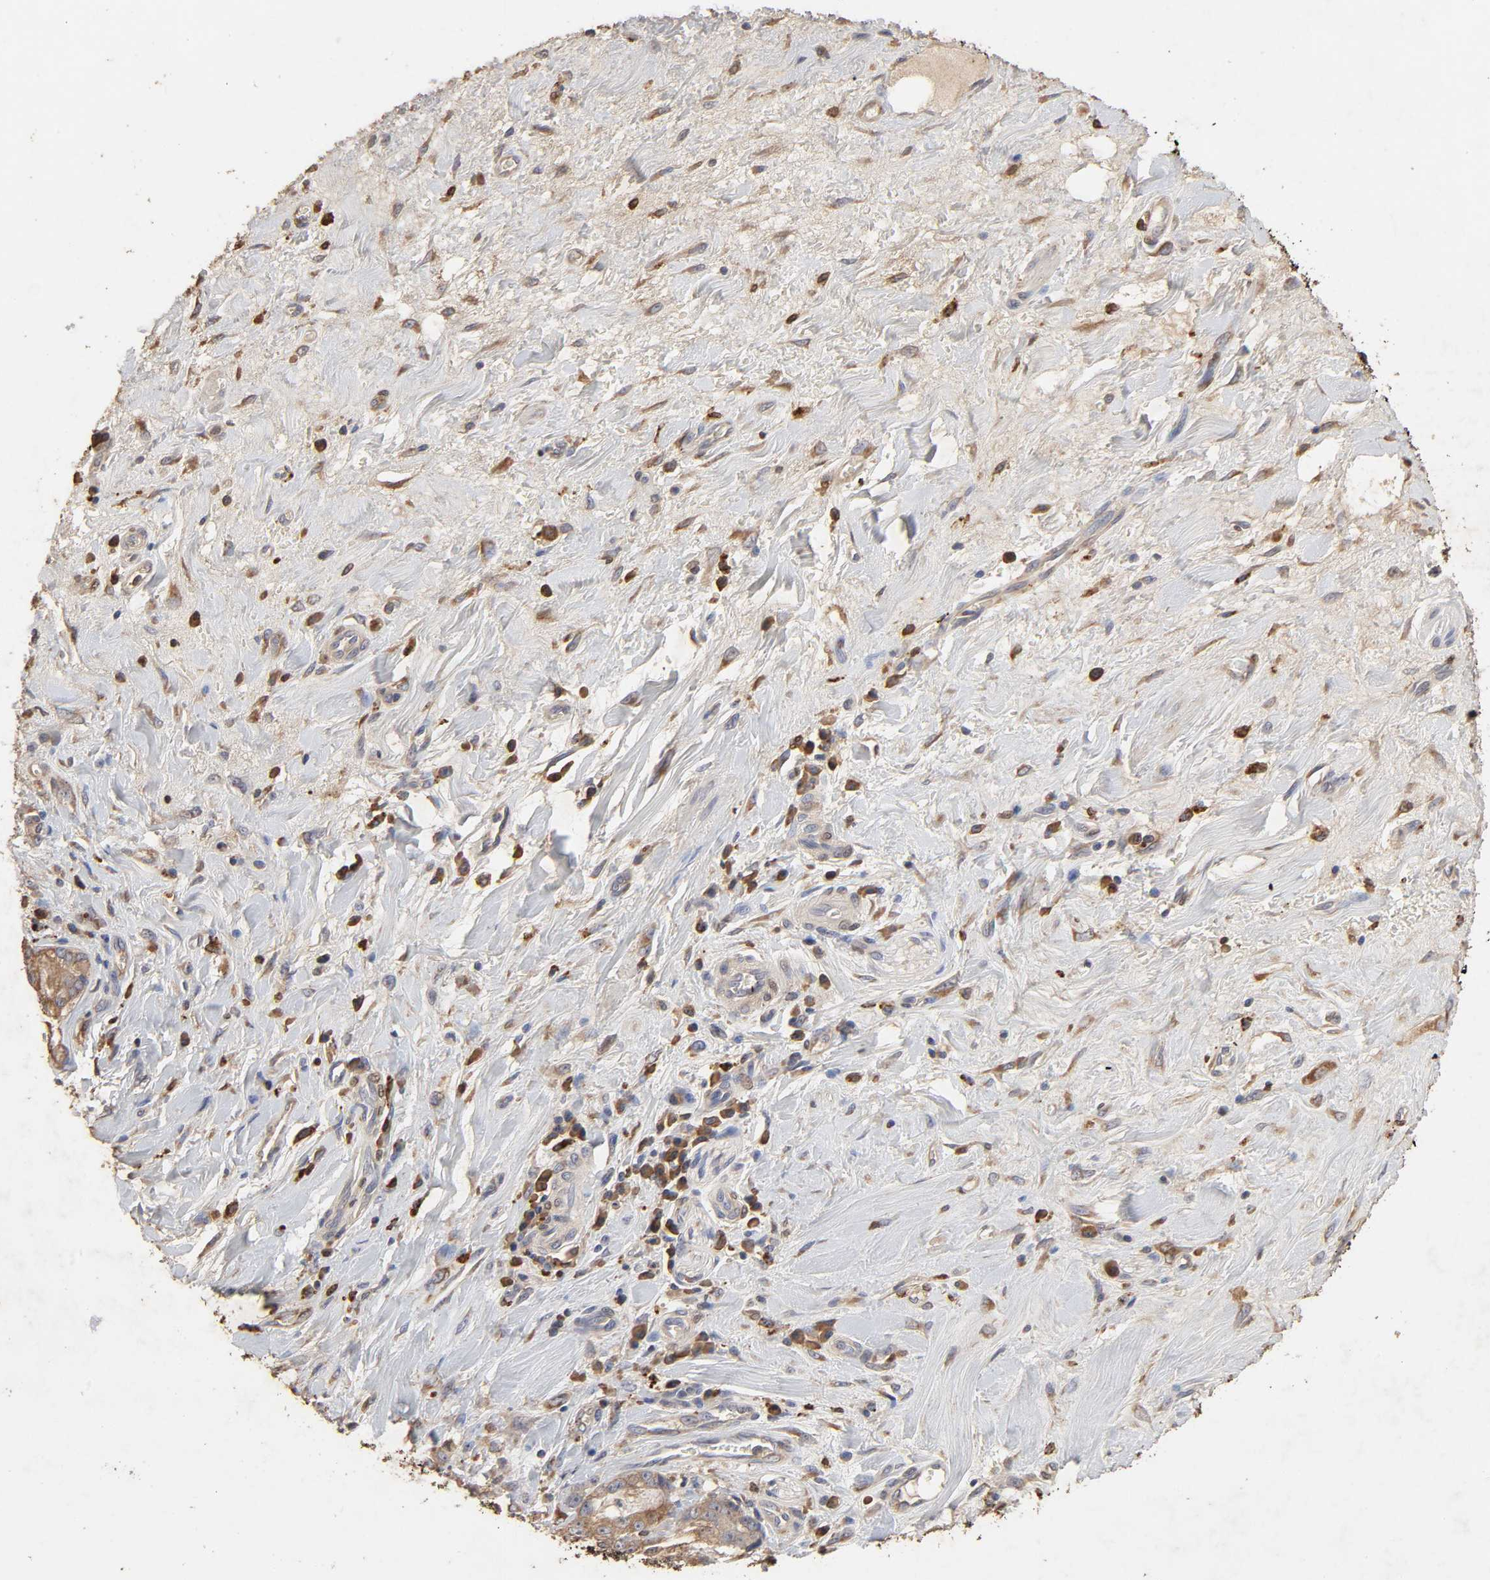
{"staining": {"intensity": "weak", "quantity": ">75%", "location": "cytoplasmic/membranous"}, "tissue": "pancreatic cancer", "cell_type": "Tumor cells", "image_type": "cancer", "snomed": [{"axis": "morphology", "description": "Adenocarcinoma, NOS"}, {"axis": "topography", "description": "Pancreas"}], "caption": "A low amount of weak cytoplasmic/membranous expression is identified in about >75% of tumor cells in pancreatic adenocarcinoma tissue.", "gene": "EIF4G2", "patient": {"sex": "female", "age": 73}}